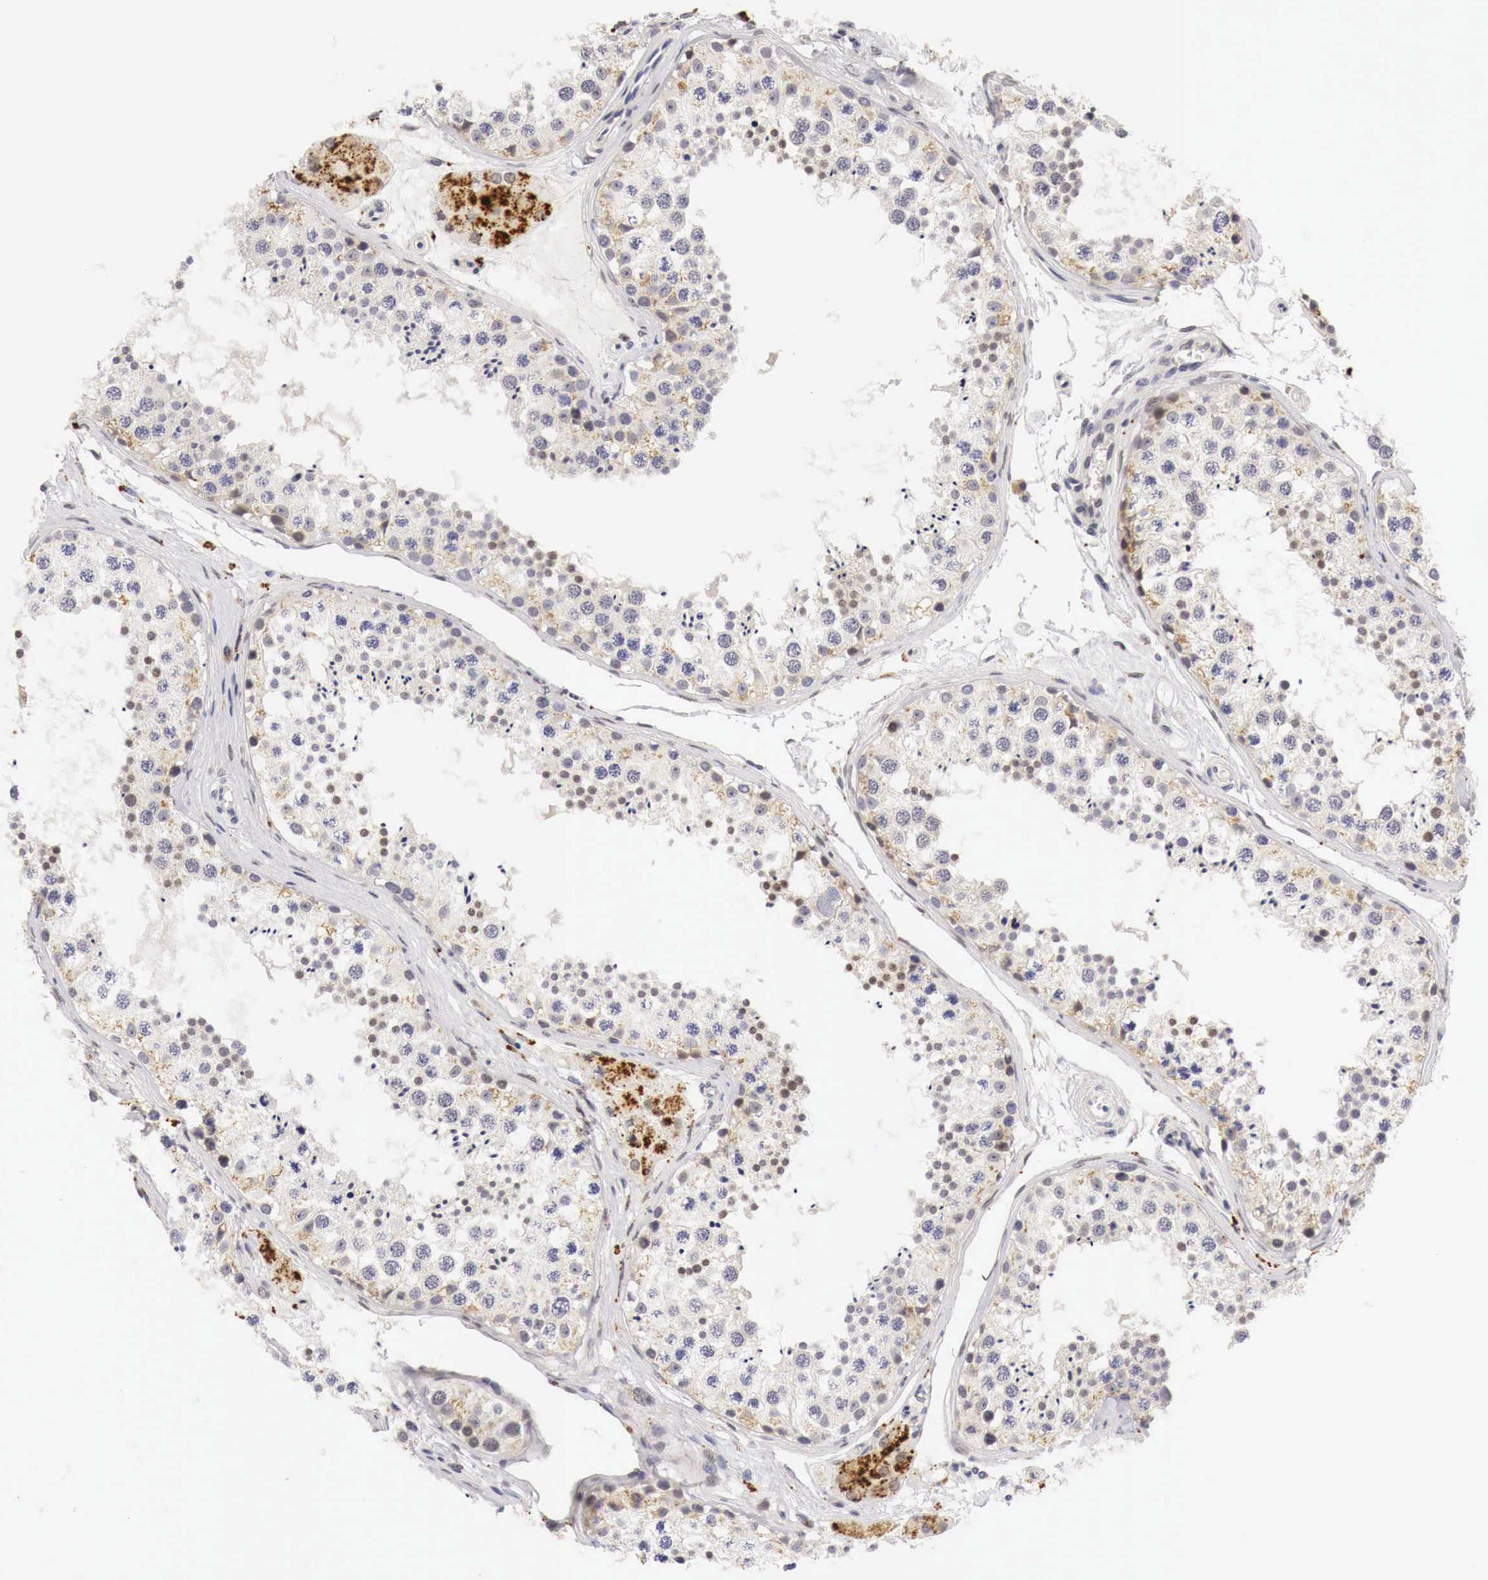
{"staining": {"intensity": "negative", "quantity": "none", "location": "none"}, "tissue": "testis", "cell_type": "Cells in seminiferous ducts", "image_type": "normal", "snomed": [{"axis": "morphology", "description": "Normal tissue, NOS"}, {"axis": "topography", "description": "Testis"}], "caption": "Protein analysis of unremarkable testis reveals no significant positivity in cells in seminiferous ducts.", "gene": "CASP3", "patient": {"sex": "male", "age": 57}}